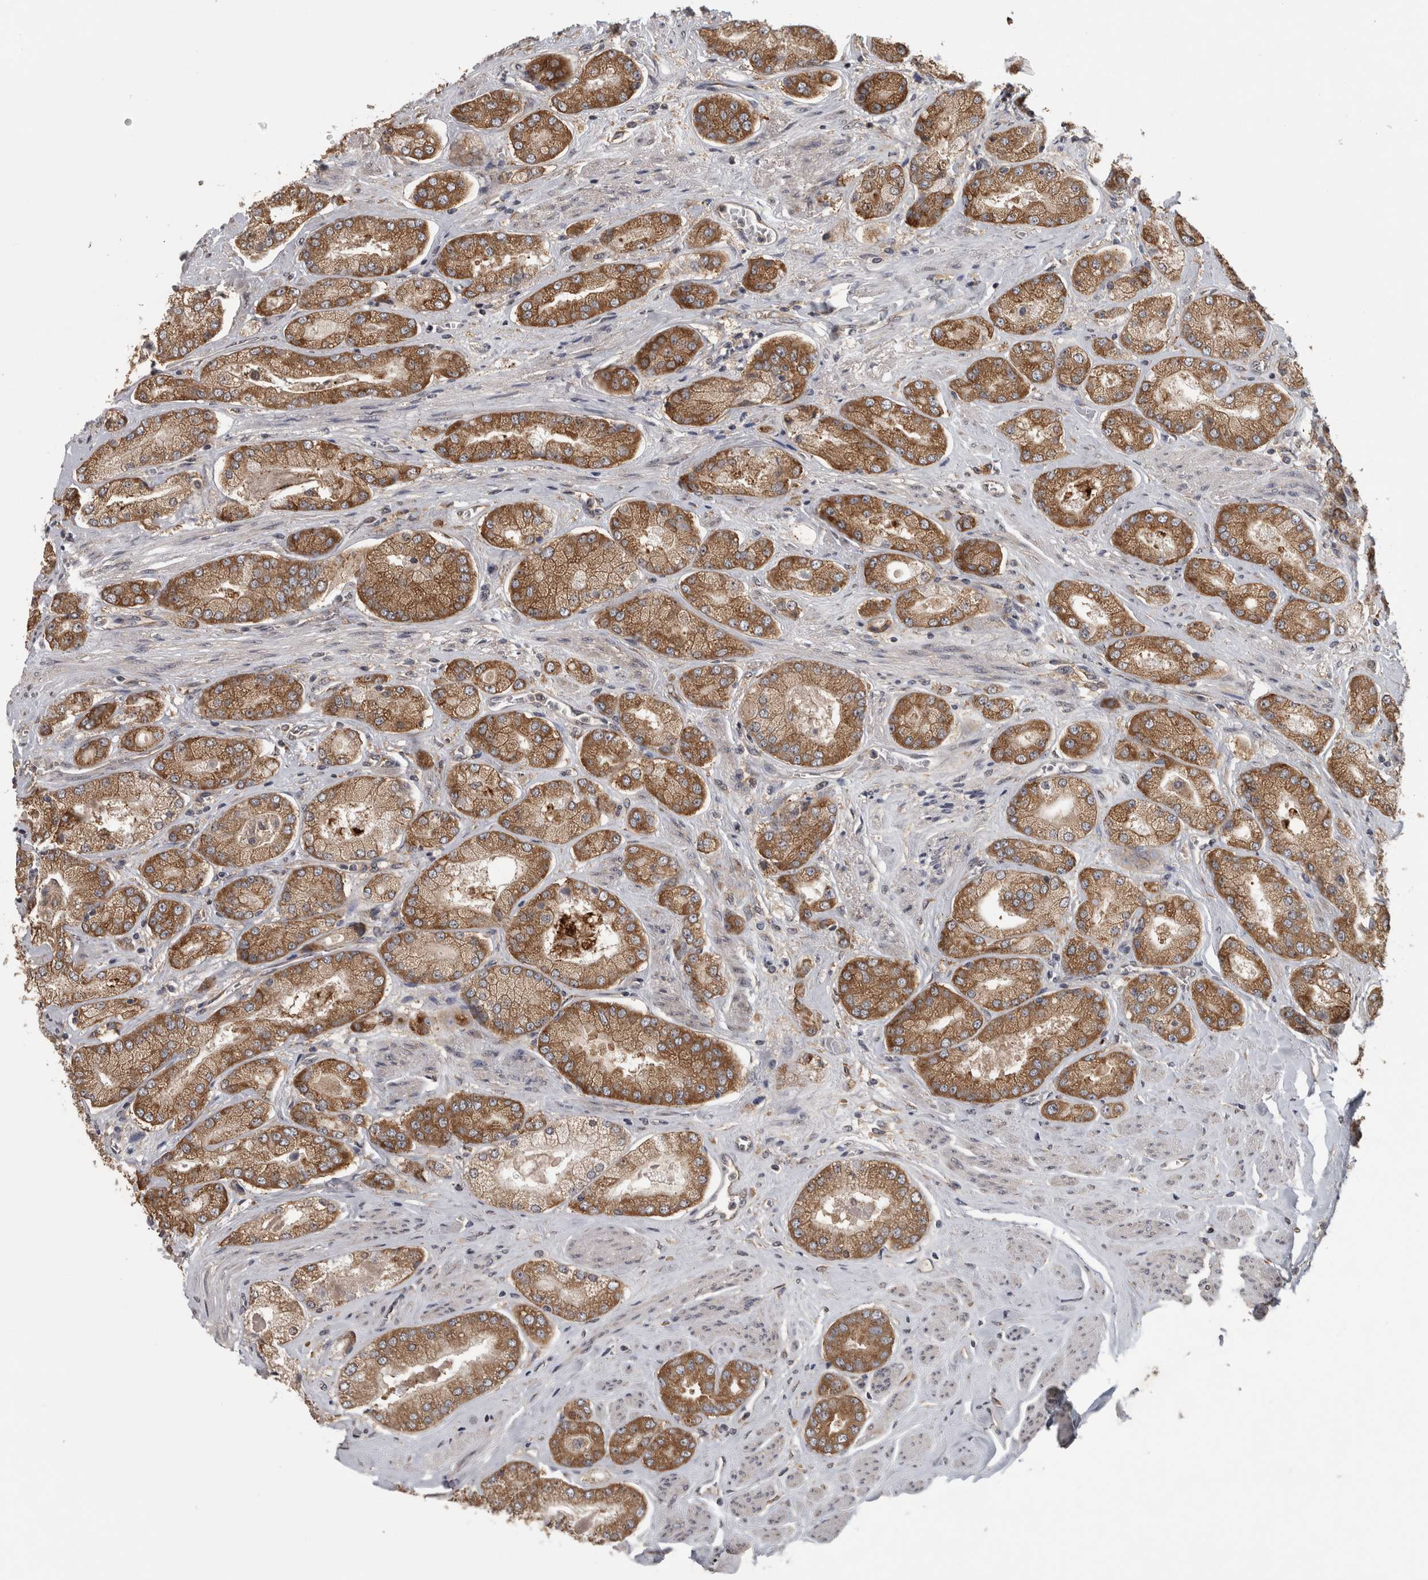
{"staining": {"intensity": "moderate", "quantity": ">75%", "location": "cytoplasmic/membranous"}, "tissue": "prostate cancer", "cell_type": "Tumor cells", "image_type": "cancer", "snomed": [{"axis": "morphology", "description": "Adenocarcinoma, High grade"}, {"axis": "topography", "description": "Prostate"}], "caption": "Protein staining shows moderate cytoplasmic/membranous expression in approximately >75% of tumor cells in prostate cancer.", "gene": "ATXN2", "patient": {"sex": "male", "age": 58}}